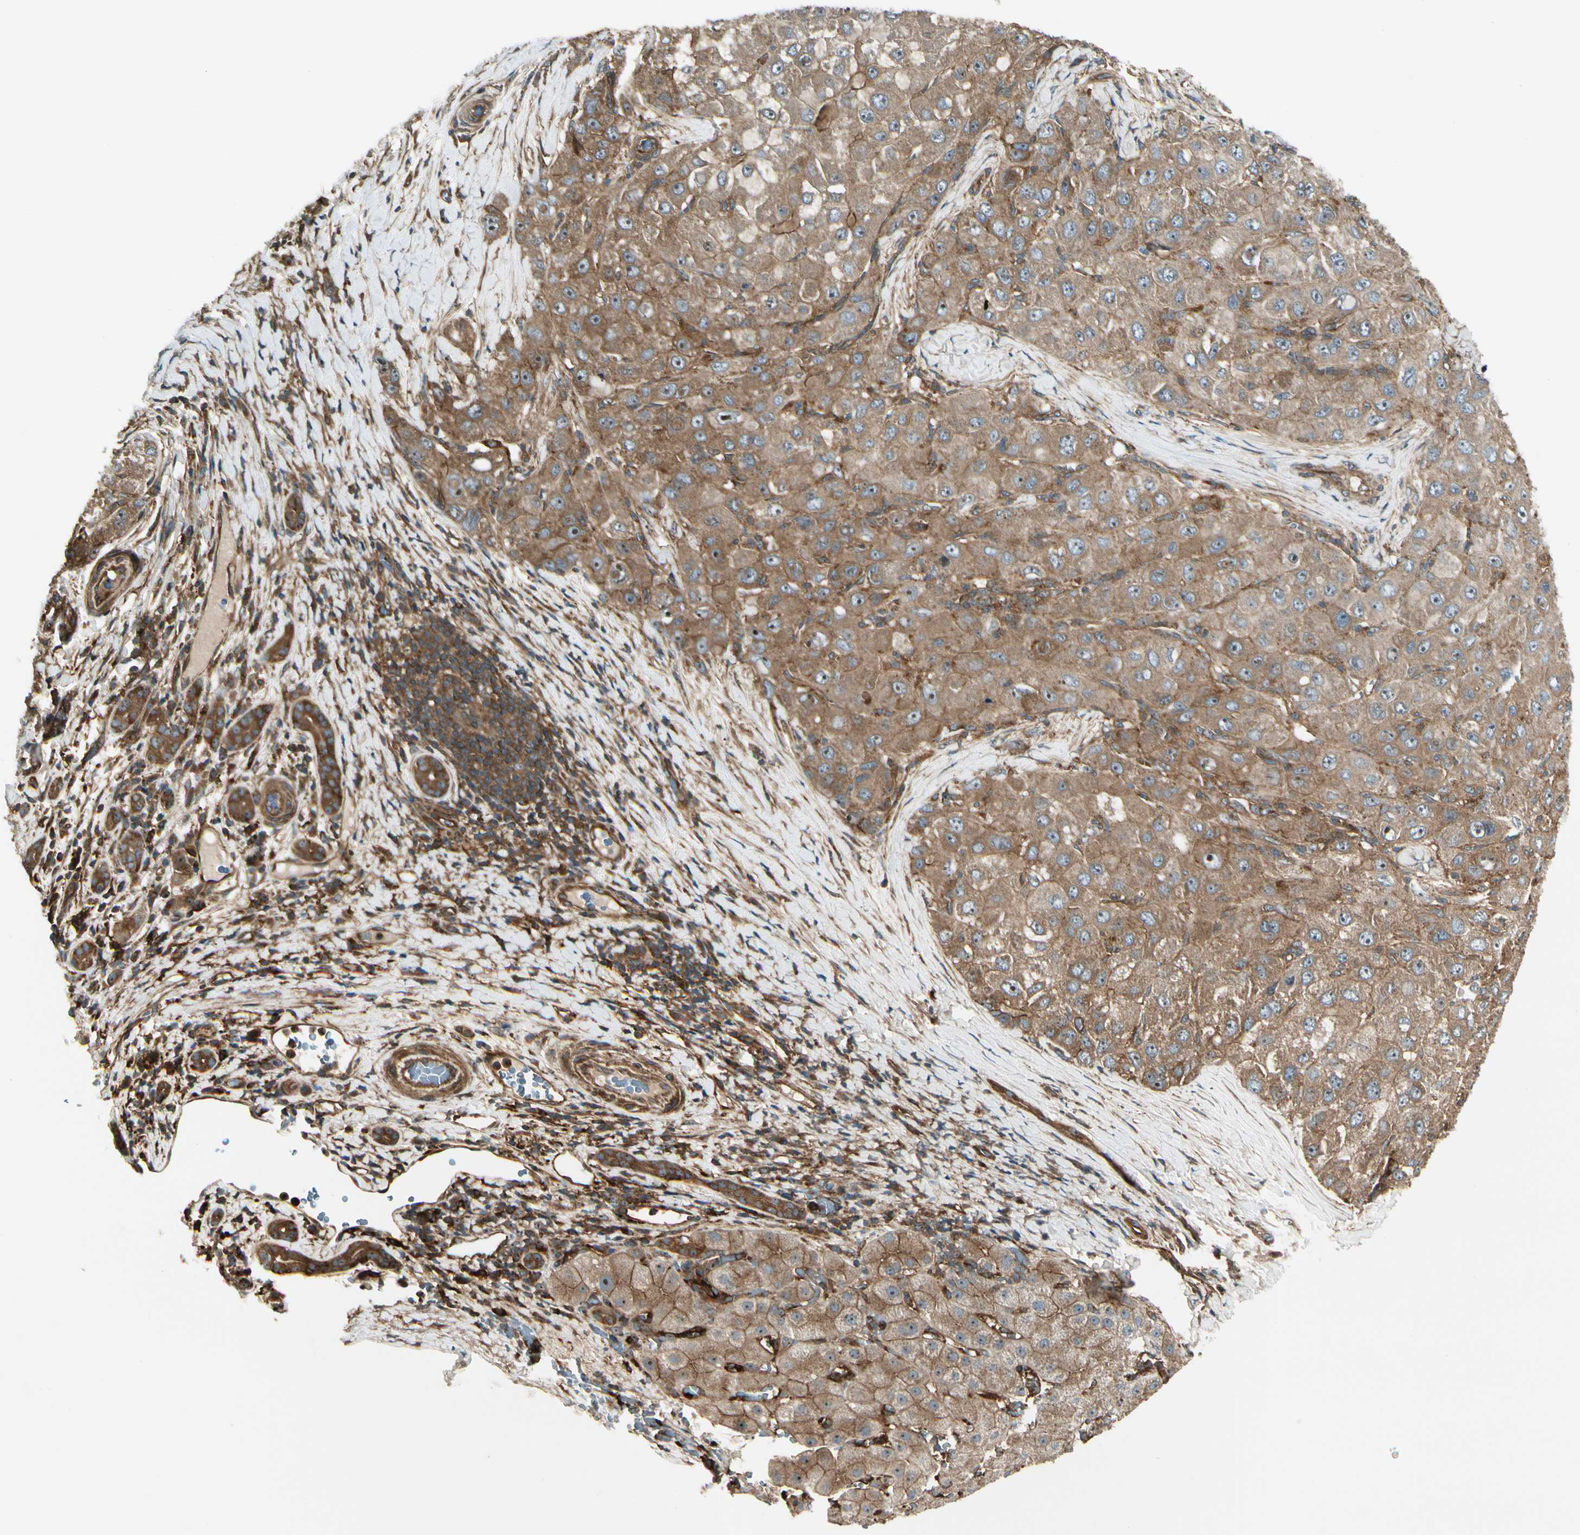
{"staining": {"intensity": "moderate", "quantity": ">75%", "location": "cytoplasmic/membranous"}, "tissue": "liver cancer", "cell_type": "Tumor cells", "image_type": "cancer", "snomed": [{"axis": "morphology", "description": "Carcinoma, Hepatocellular, NOS"}, {"axis": "topography", "description": "Liver"}], "caption": "Immunohistochemistry (IHC) image of neoplastic tissue: human liver hepatocellular carcinoma stained using immunohistochemistry (IHC) reveals medium levels of moderate protein expression localized specifically in the cytoplasmic/membranous of tumor cells, appearing as a cytoplasmic/membranous brown color.", "gene": "FKBP15", "patient": {"sex": "male", "age": 80}}